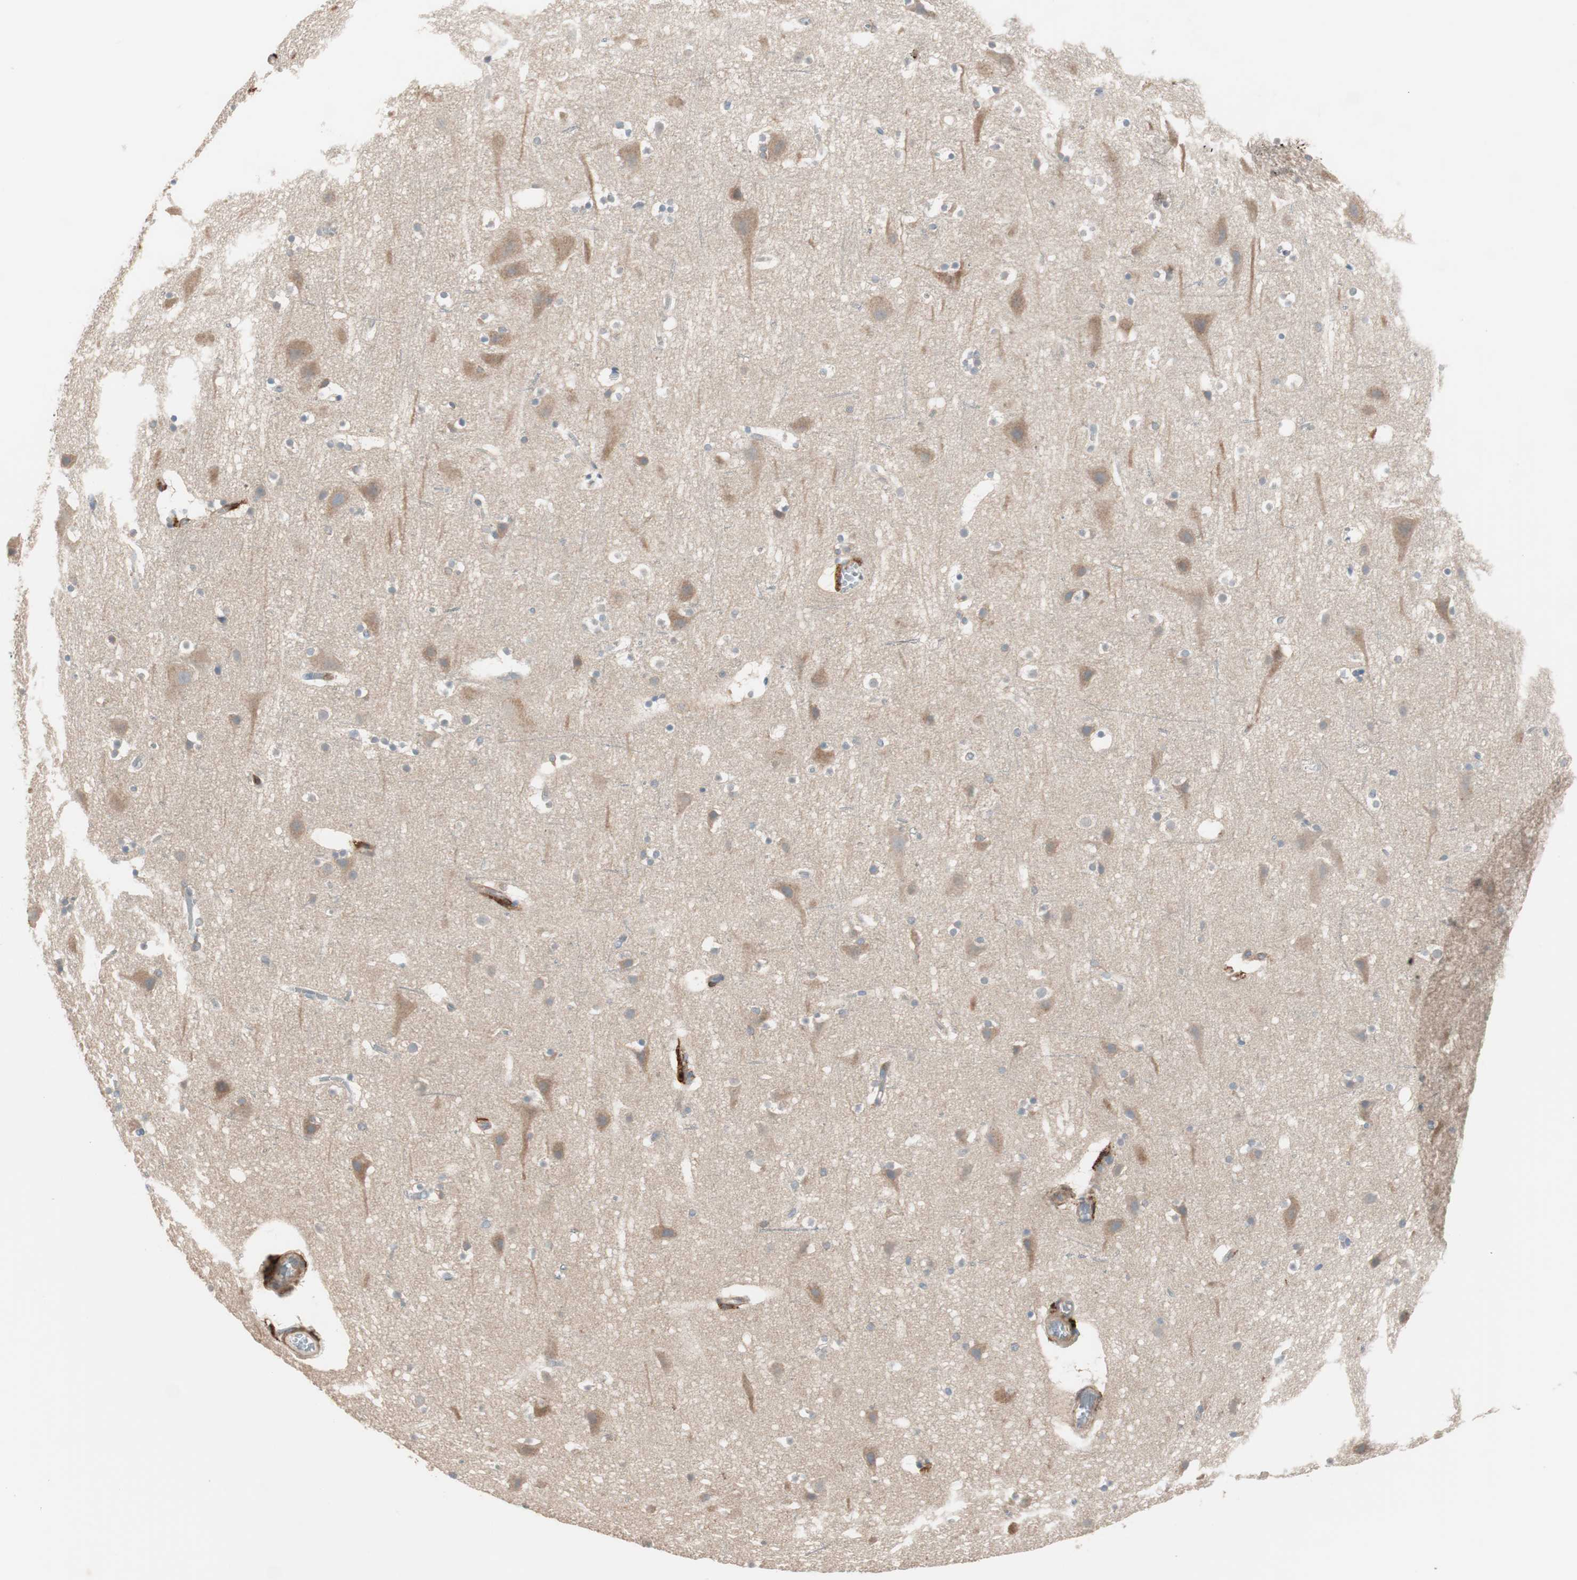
{"staining": {"intensity": "strong", "quantity": ">75%", "location": "cytoplasmic/membranous"}, "tissue": "cerebral cortex", "cell_type": "Endothelial cells", "image_type": "normal", "snomed": [{"axis": "morphology", "description": "Normal tissue, NOS"}, {"axis": "topography", "description": "Cerebral cortex"}], "caption": "Strong cytoplasmic/membranous protein staining is appreciated in about >75% of endothelial cells in cerebral cortex. The staining was performed using DAB to visualize the protein expression in brown, while the nuclei were stained in blue with hematoxylin (Magnification: 20x).", "gene": "STAB1", "patient": {"sex": "male", "age": 45}}